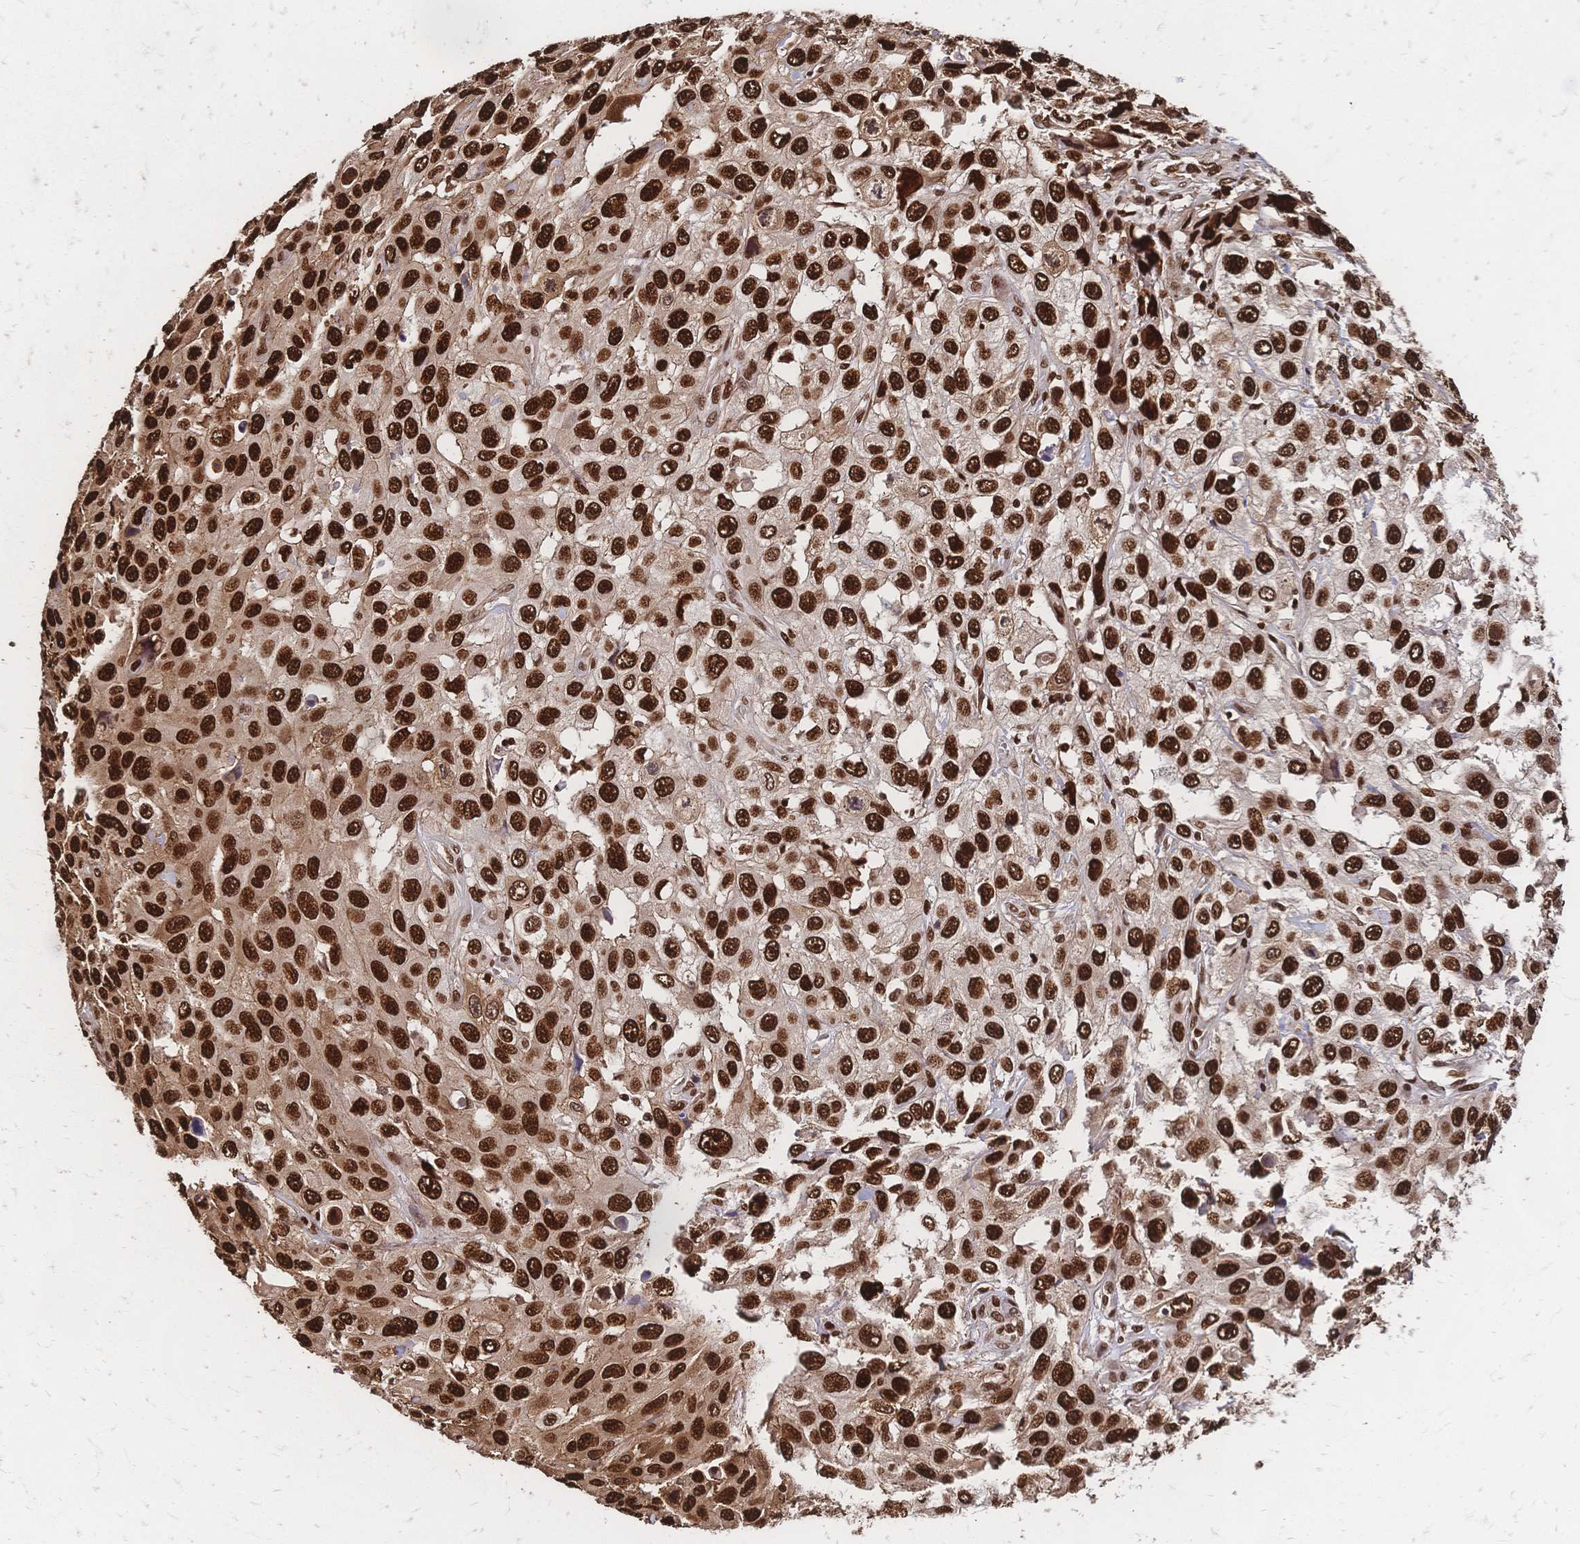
{"staining": {"intensity": "strong", "quantity": ">75%", "location": "nuclear"}, "tissue": "skin cancer", "cell_type": "Tumor cells", "image_type": "cancer", "snomed": [{"axis": "morphology", "description": "Squamous cell carcinoma, NOS"}, {"axis": "topography", "description": "Skin"}], "caption": "A brown stain labels strong nuclear expression of a protein in human skin squamous cell carcinoma tumor cells.", "gene": "HDGF", "patient": {"sex": "male", "age": 82}}